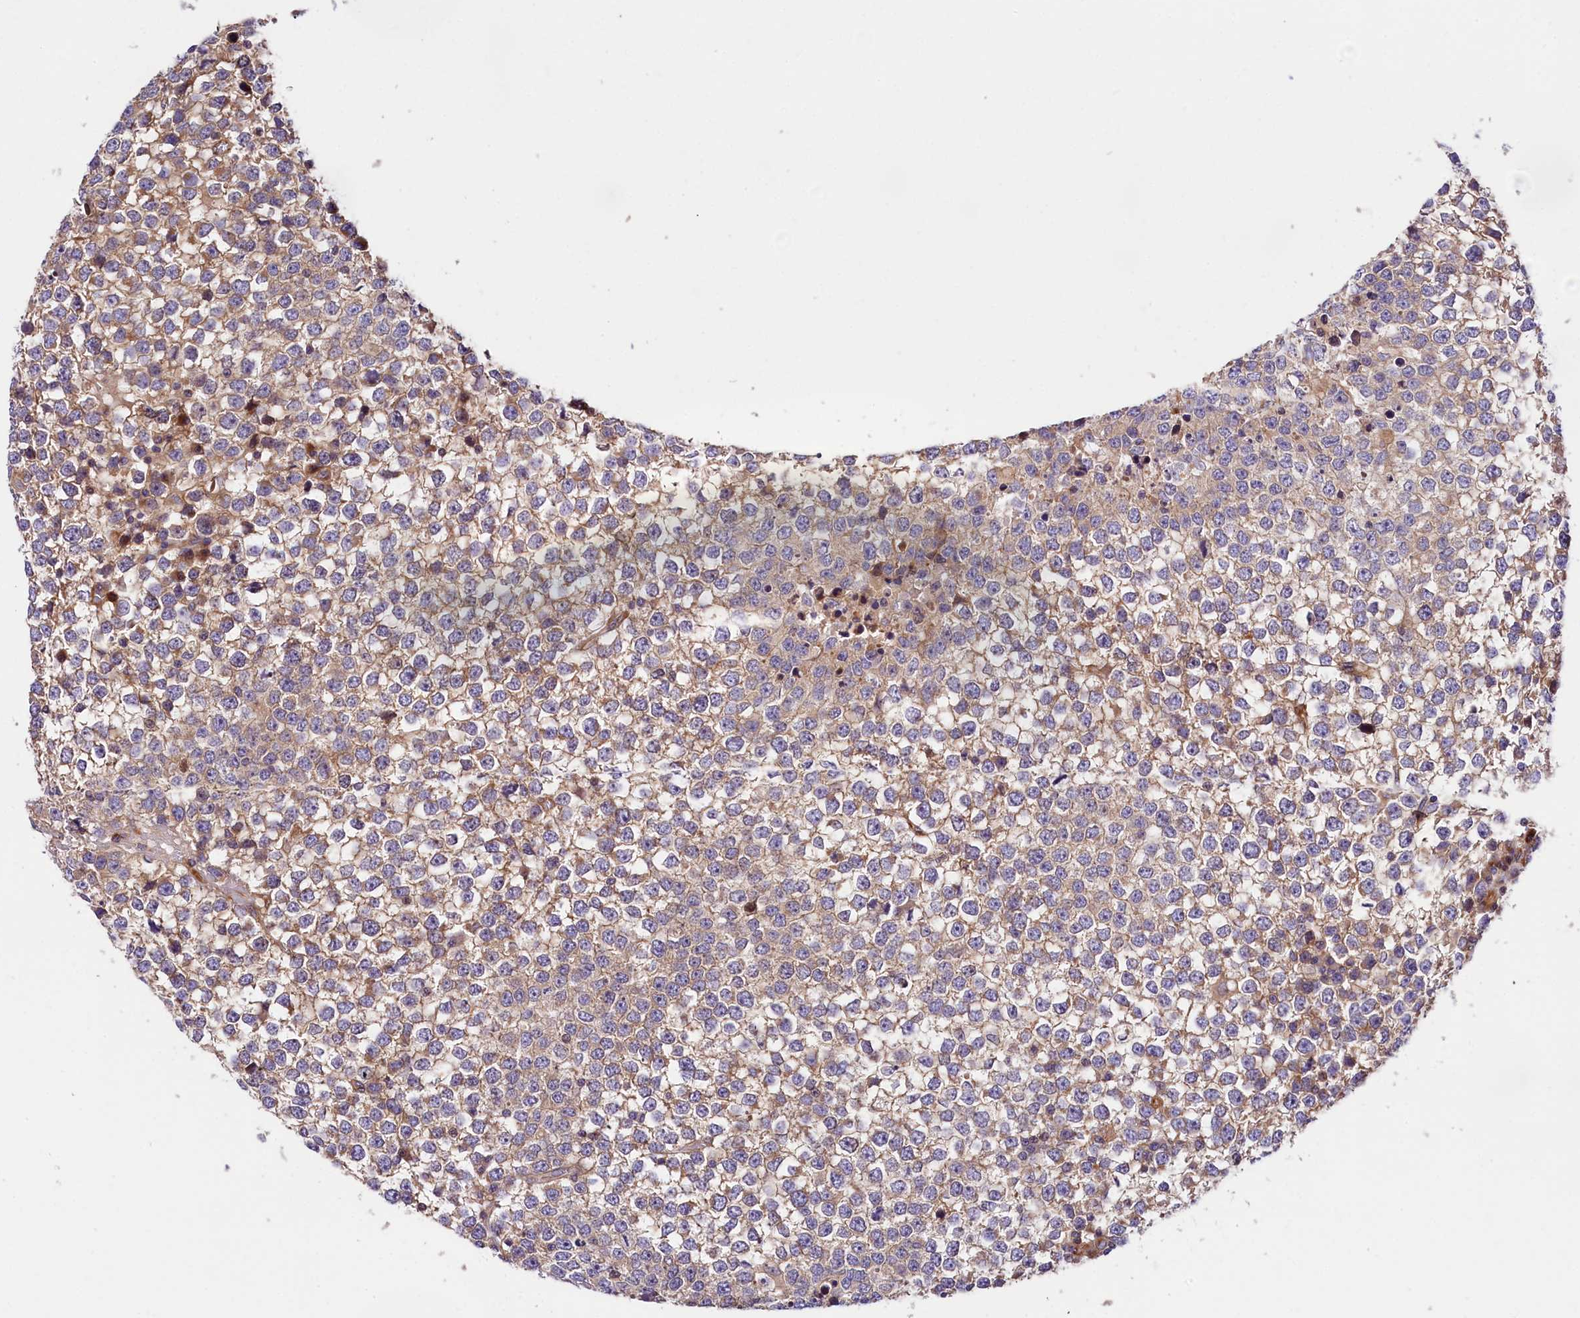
{"staining": {"intensity": "weak", "quantity": "<25%", "location": "cytoplasmic/membranous"}, "tissue": "testis cancer", "cell_type": "Tumor cells", "image_type": "cancer", "snomed": [{"axis": "morphology", "description": "Seminoma, NOS"}, {"axis": "topography", "description": "Testis"}], "caption": "Tumor cells are negative for brown protein staining in testis cancer.", "gene": "ARMC6", "patient": {"sex": "male", "age": 65}}